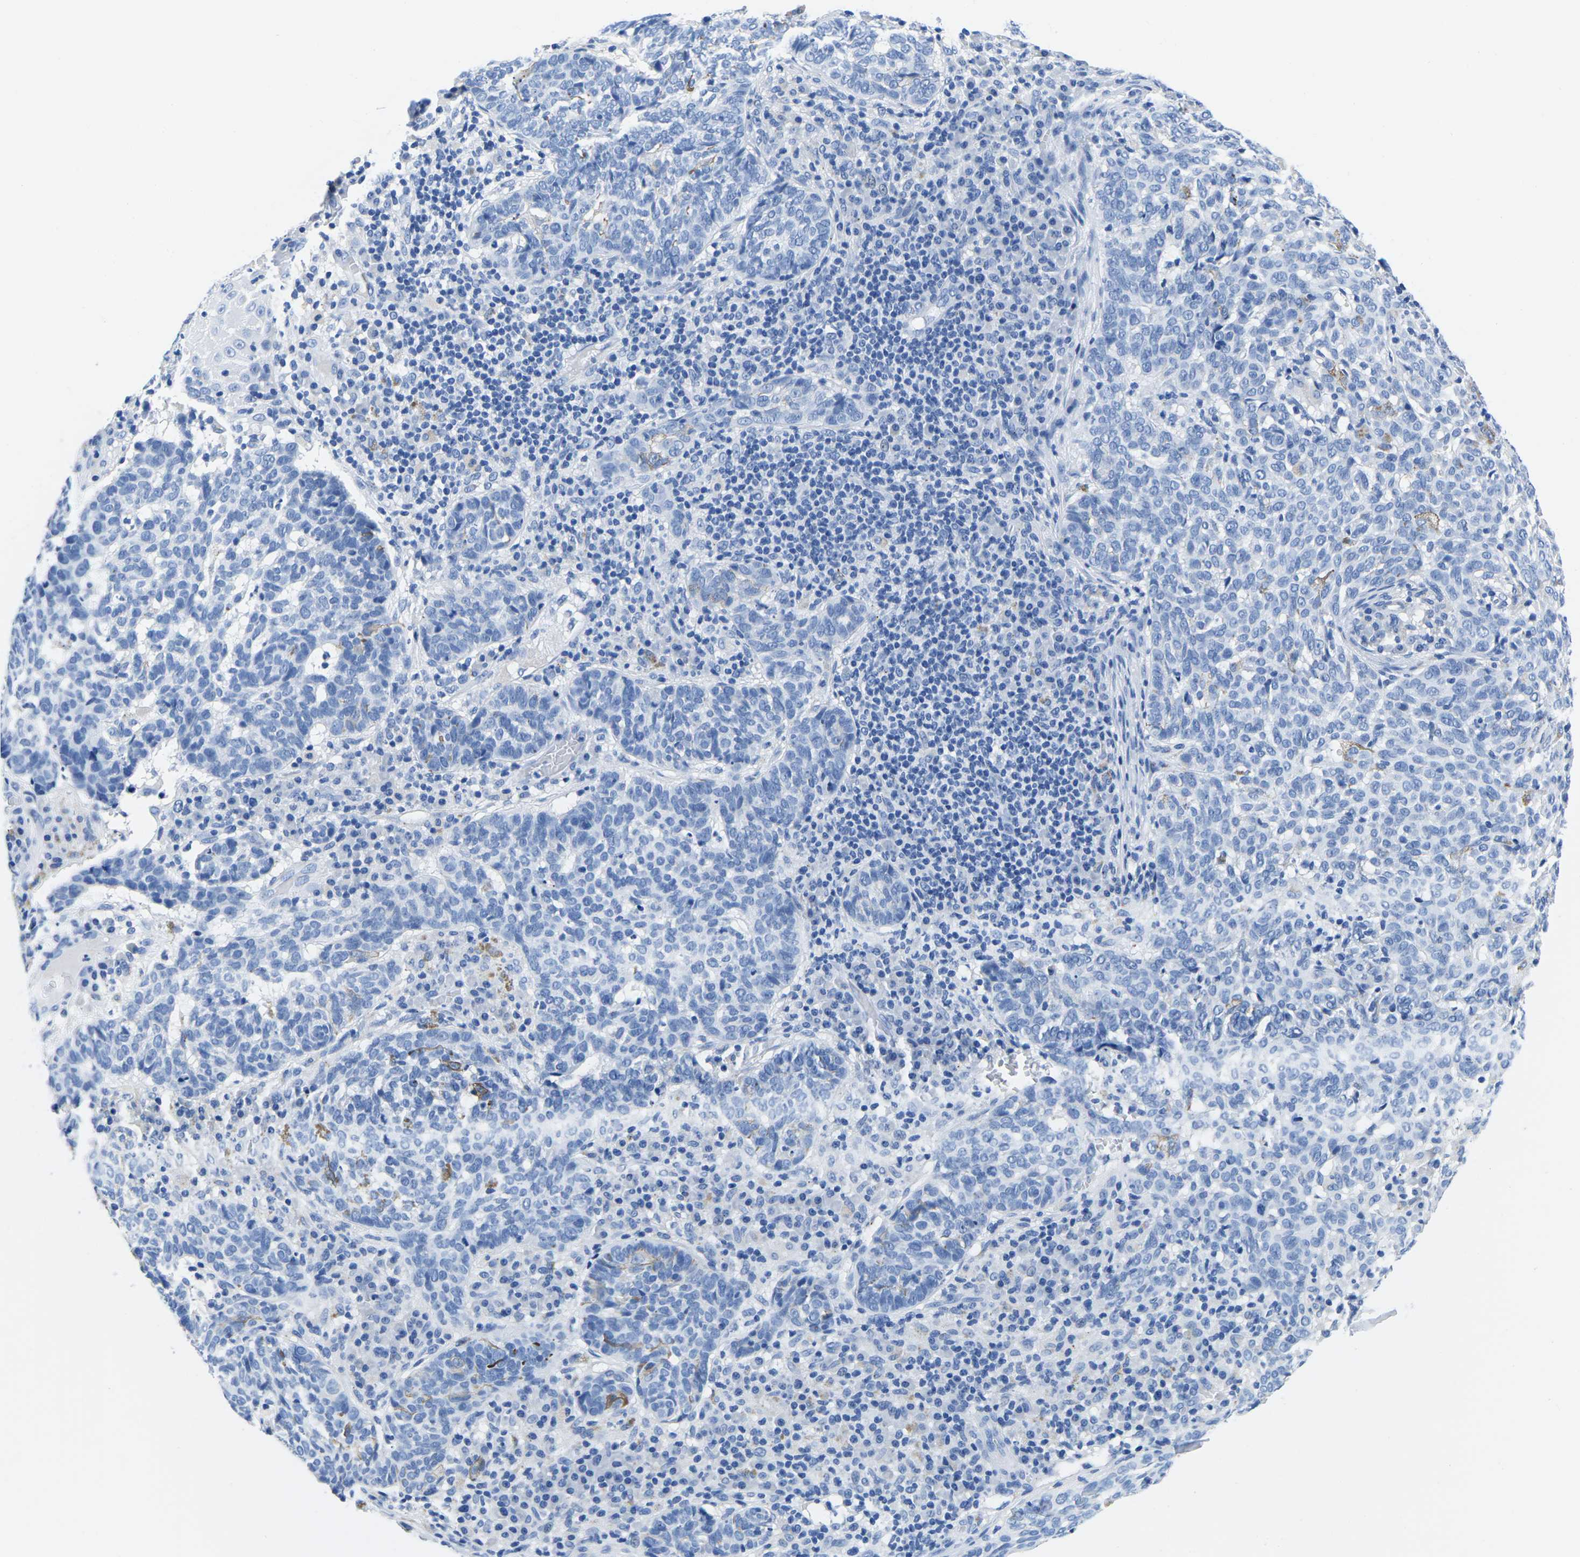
{"staining": {"intensity": "negative", "quantity": "none", "location": "none"}, "tissue": "skin cancer", "cell_type": "Tumor cells", "image_type": "cancer", "snomed": [{"axis": "morphology", "description": "Basal cell carcinoma"}, {"axis": "topography", "description": "Skin"}], "caption": "This is a micrograph of immunohistochemistry (IHC) staining of basal cell carcinoma (skin), which shows no staining in tumor cells.", "gene": "CYP1A2", "patient": {"sex": "male", "age": 85}}